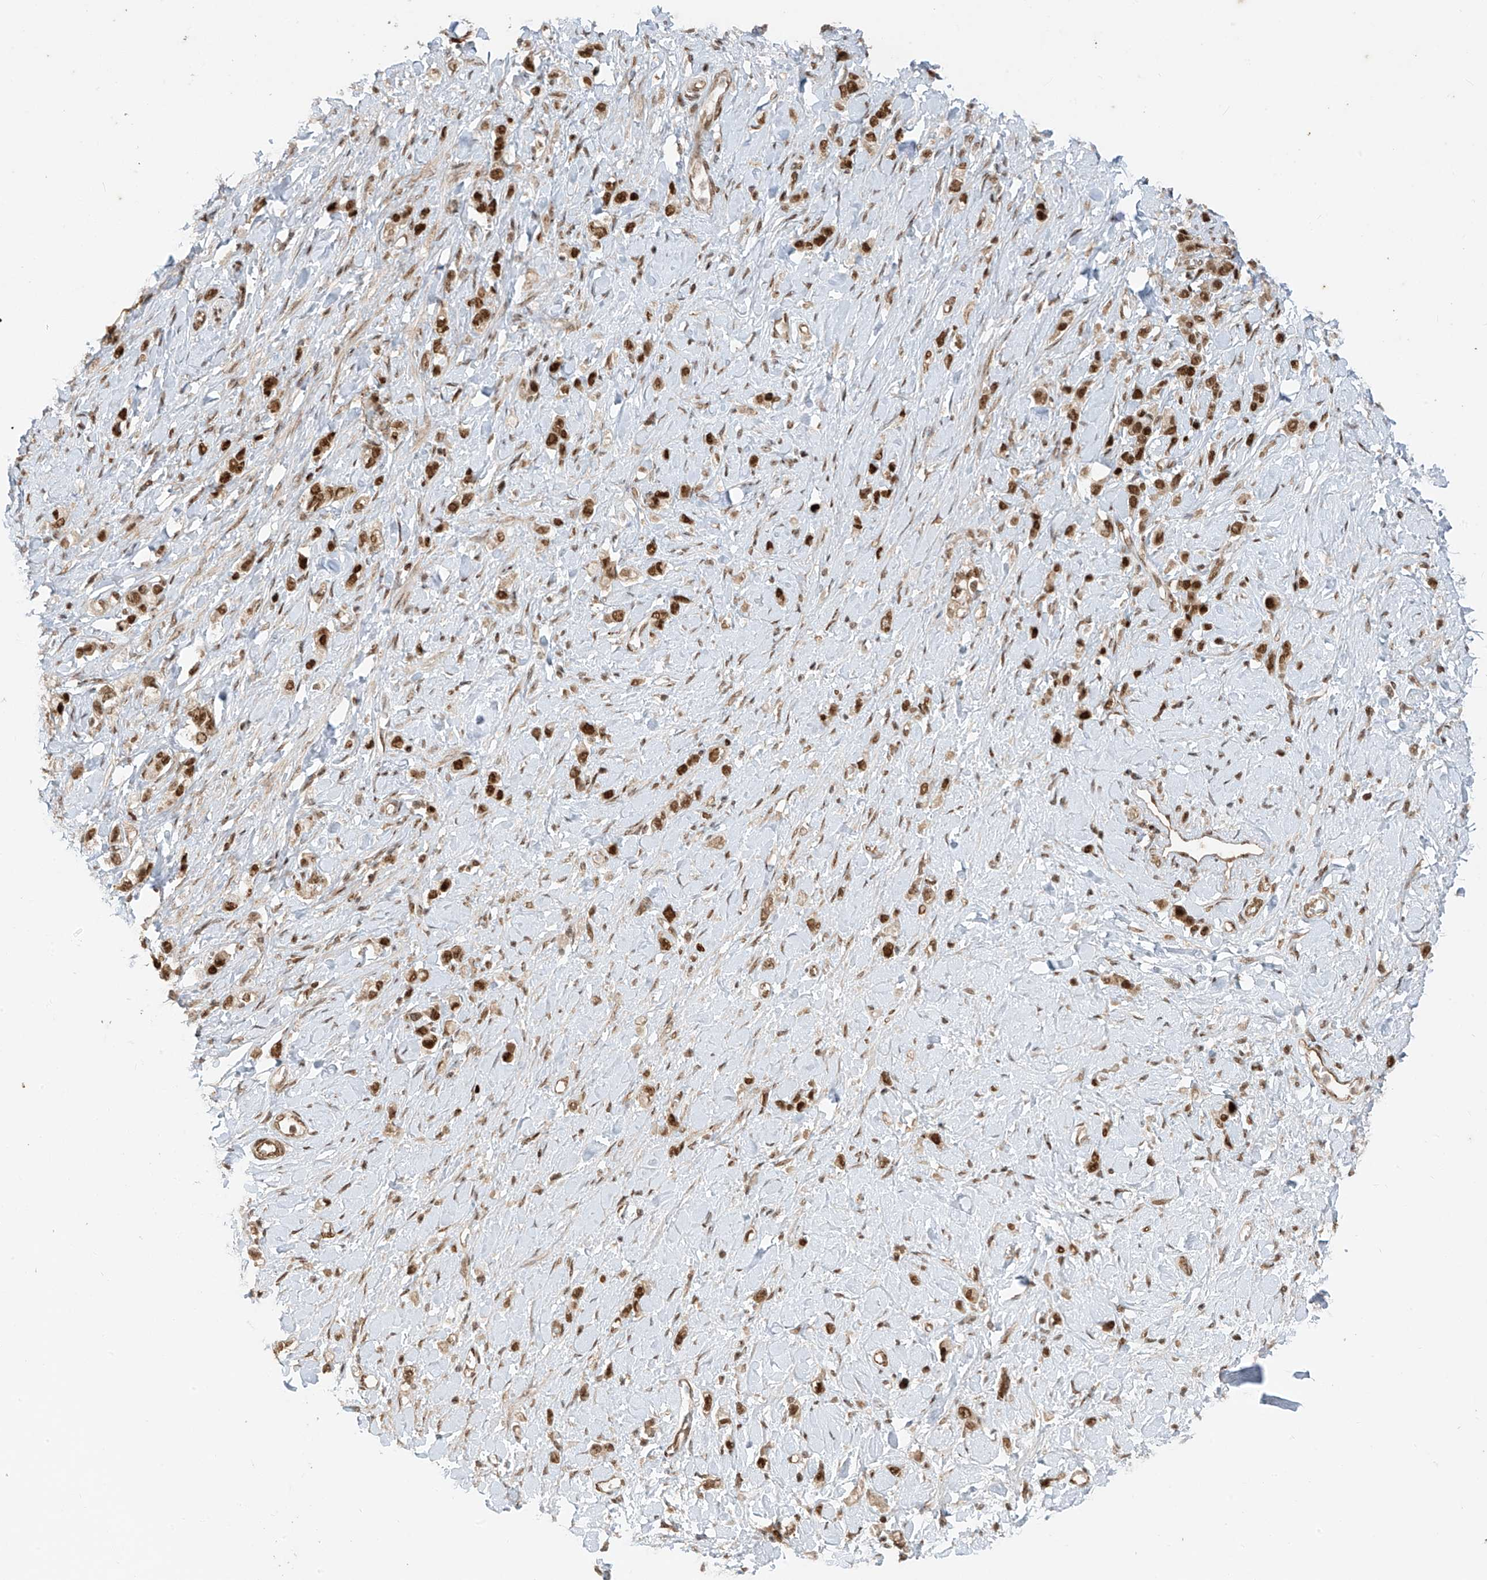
{"staining": {"intensity": "strong", "quantity": ">75%", "location": "nuclear"}, "tissue": "stomach cancer", "cell_type": "Tumor cells", "image_type": "cancer", "snomed": [{"axis": "morphology", "description": "Normal tissue, NOS"}, {"axis": "morphology", "description": "Adenocarcinoma, NOS"}, {"axis": "topography", "description": "Stomach, upper"}, {"axis": "topography", "description": "Stomach"}], "caption": "About >75% of tumor cells in human adenocarcinoma (stomach) display strong nuclear protein expression as visualized by brown immunohistochemical staining.", "gene": "ARHGEF3", "patient": {"sex": "female", "age": 65}}